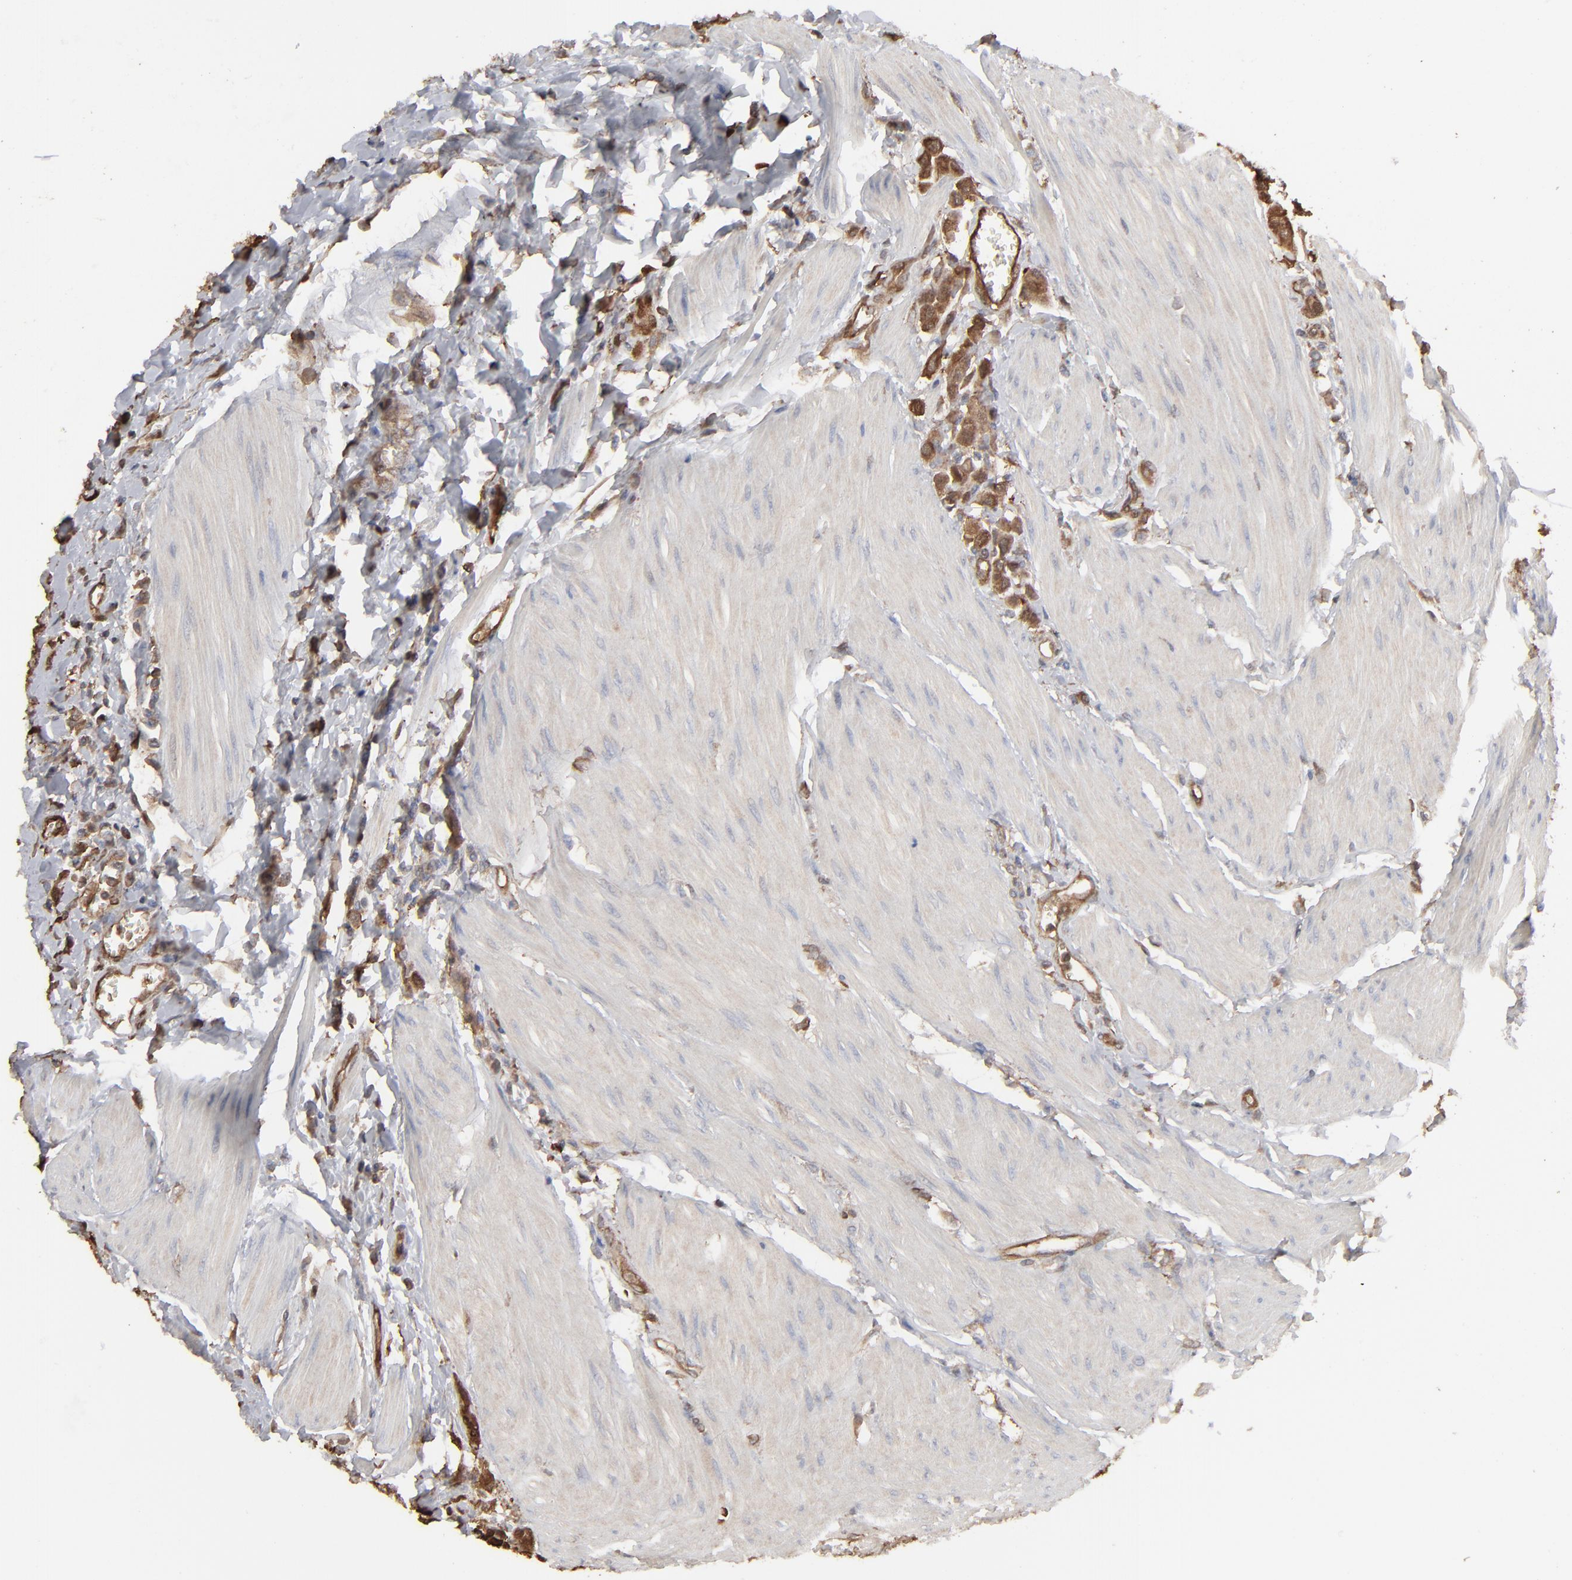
{"staining": {"intensity": "strong", "quantity": ">75%", "location": "cytoplasmic/membranous"}, "tissue": "urothelial cancer", "cell_type": "Tumor cells", "image_type": "cancer", "snomed": [{"axis": "morphology", "description": "Urothelial carcinoma, High grade"}, {"axis": "topography", "description": "Urinary bladder"}], "caption": "This photomicrograph demonstrates urothelial cancer stained with IHC to label a protein in brown. The cytoplasmic/membranous of tumor cells show strong positivity for the protein. Nuclei are counter-stained blue.", "gene": "NME1-NME2", "patient": {"sex": "male", "age": 50}}